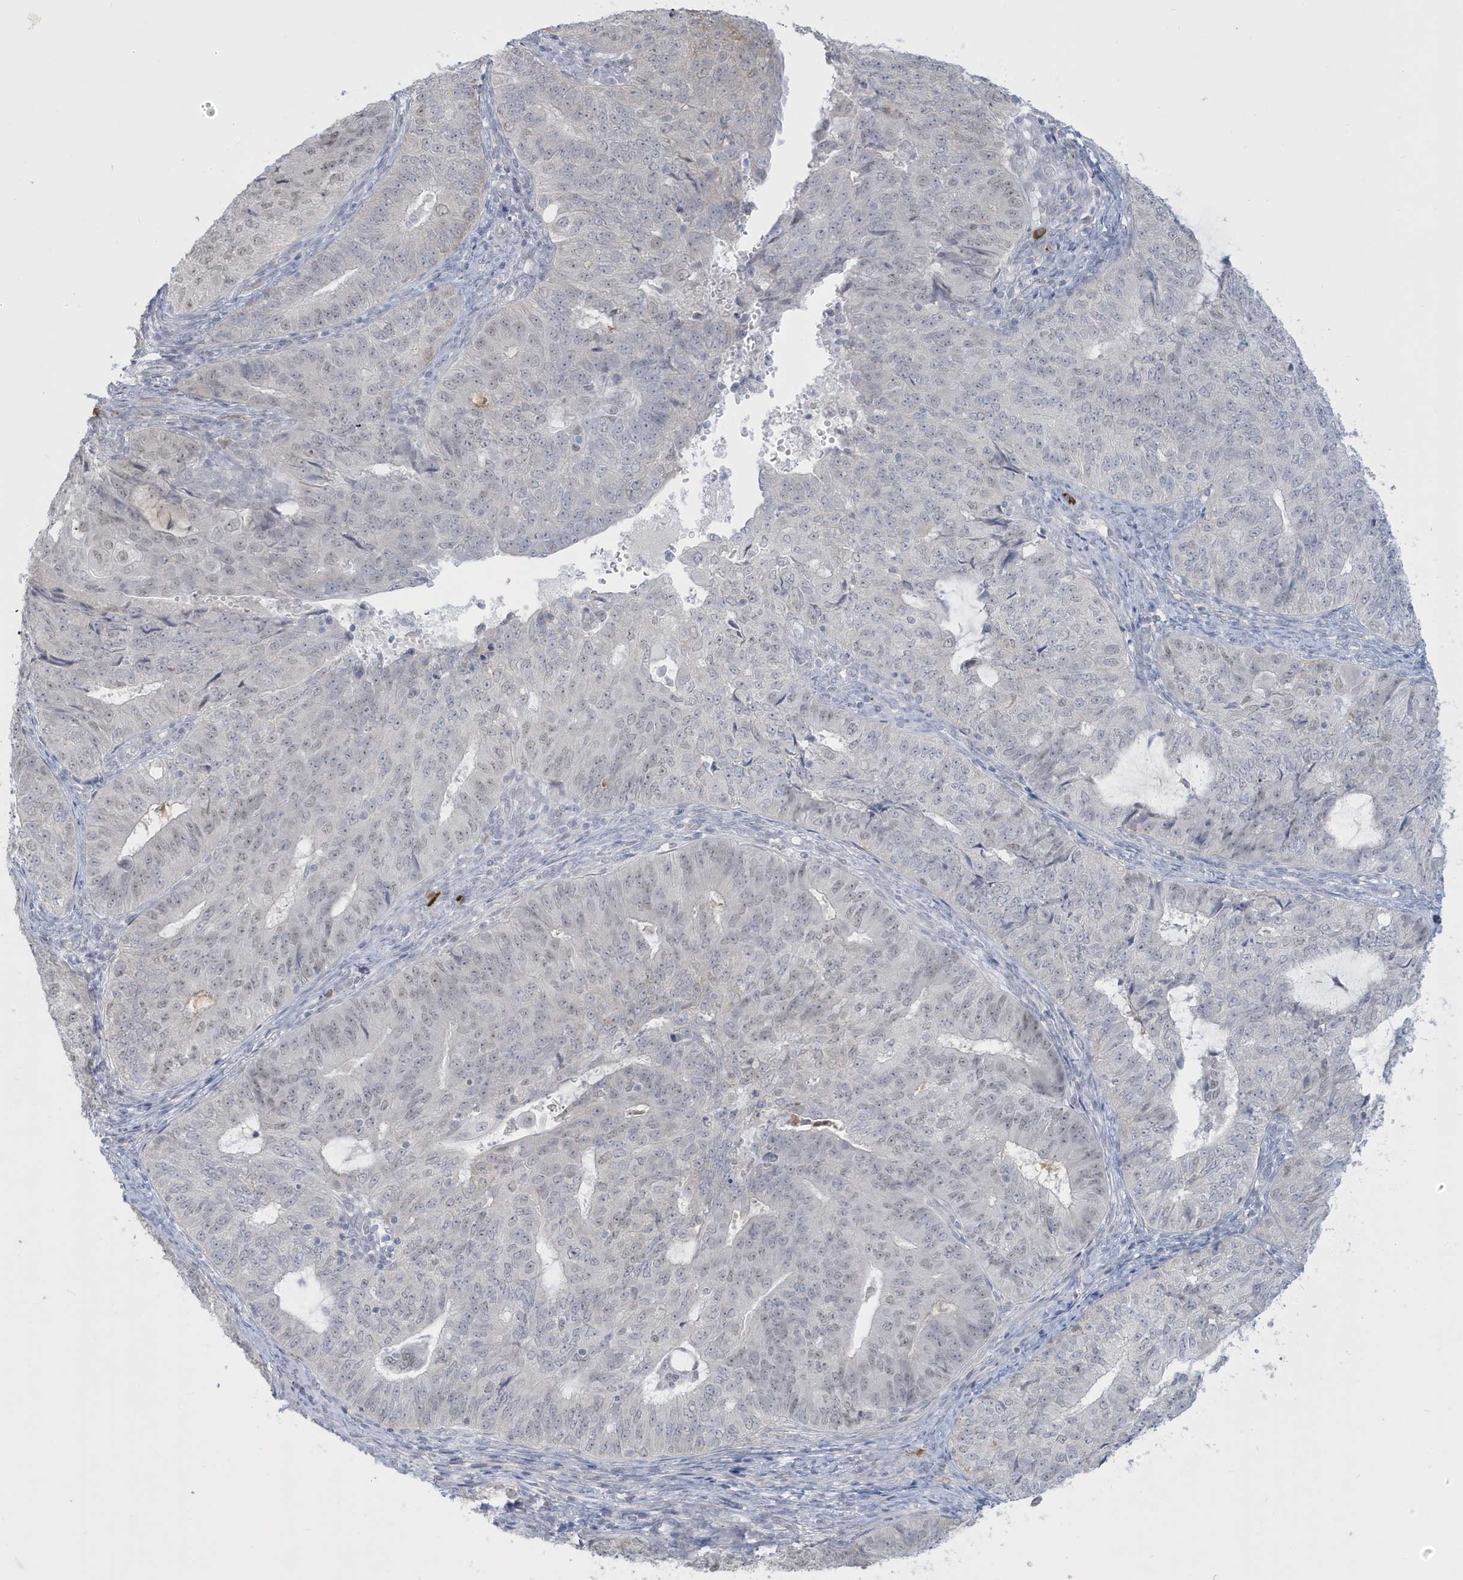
{"staining": {"intensity": "weak", "quantity": "<25%", "location": "nuclear"}, "tissue": "endometrial cancer", "cell_type": "Tumor cells", "image_type": "cancer", "snomed": [{"axis": "morphology", "description": "Adenocarcinoma, NOS"}, {"axis": "topography", "description": "Endometrium"}], "caption": "Immunohistochemical staining of endometrial cancer (adenocarcinoma) displays no significant staining in tumor cells. (Stains: DAB (3,3'-diaminobenzidine) immunohistochemistry (IHC) with hematoxylin counter stain, Microscopy: brightfield microscopy at high magnification).", "gene": "HERC6", "patient": {"sex": "female", "age": 32}}